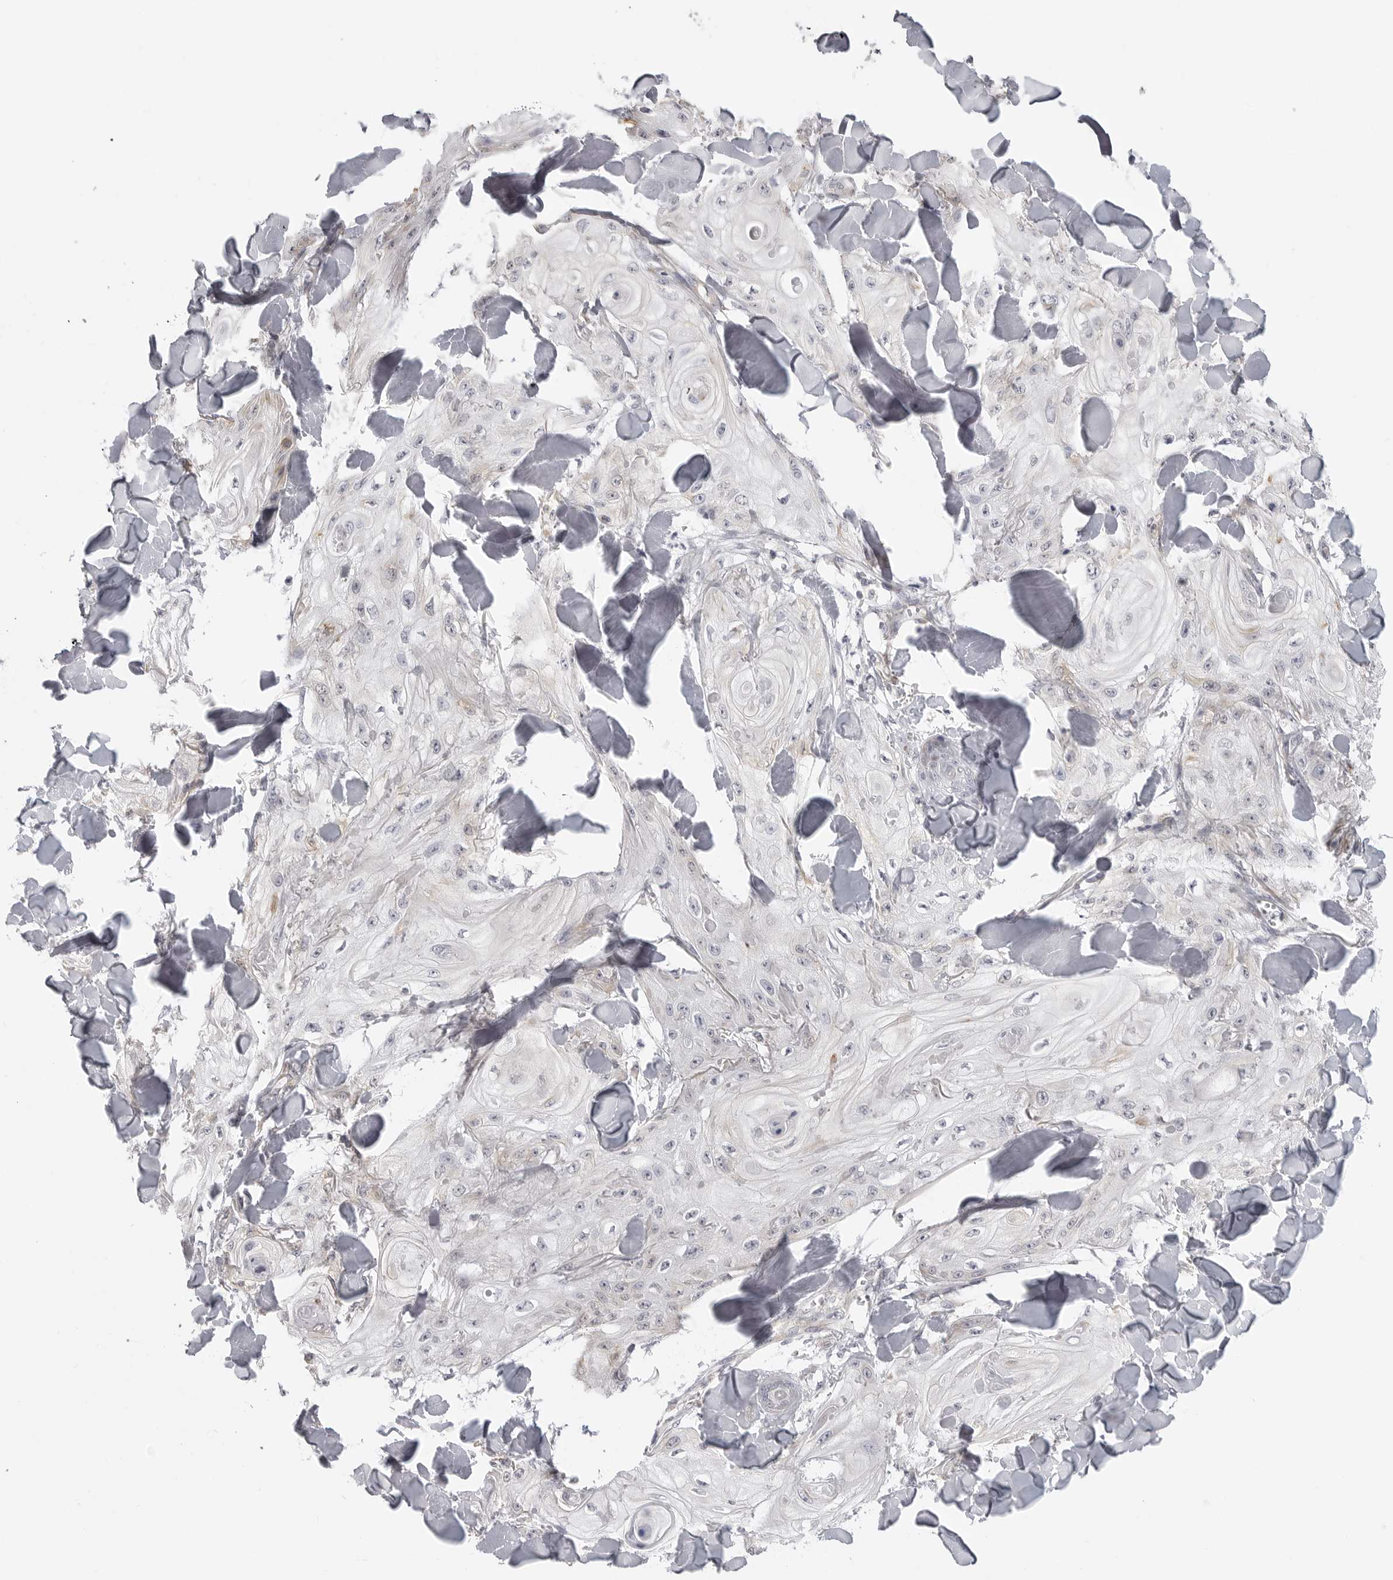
{"staining": {"intensity": "negative", "quantity": "none", "location": "none"}, "tissue": "skin cancer", "cell_type": "Tumor cells", "image_type": "cancer", "snomed": [{"axis": "morphology", "description": "Squamous cell carcinoma, NOS"}, {"axis": "topography", "description": "Skin"}], "caption": "Photomicrograph shows no significant protein staining in tumor cells of skin cancer. Nuclei are stained in blue.", "gene": "MAP7D1", "patient": {"sex": "male", "age": 74}}